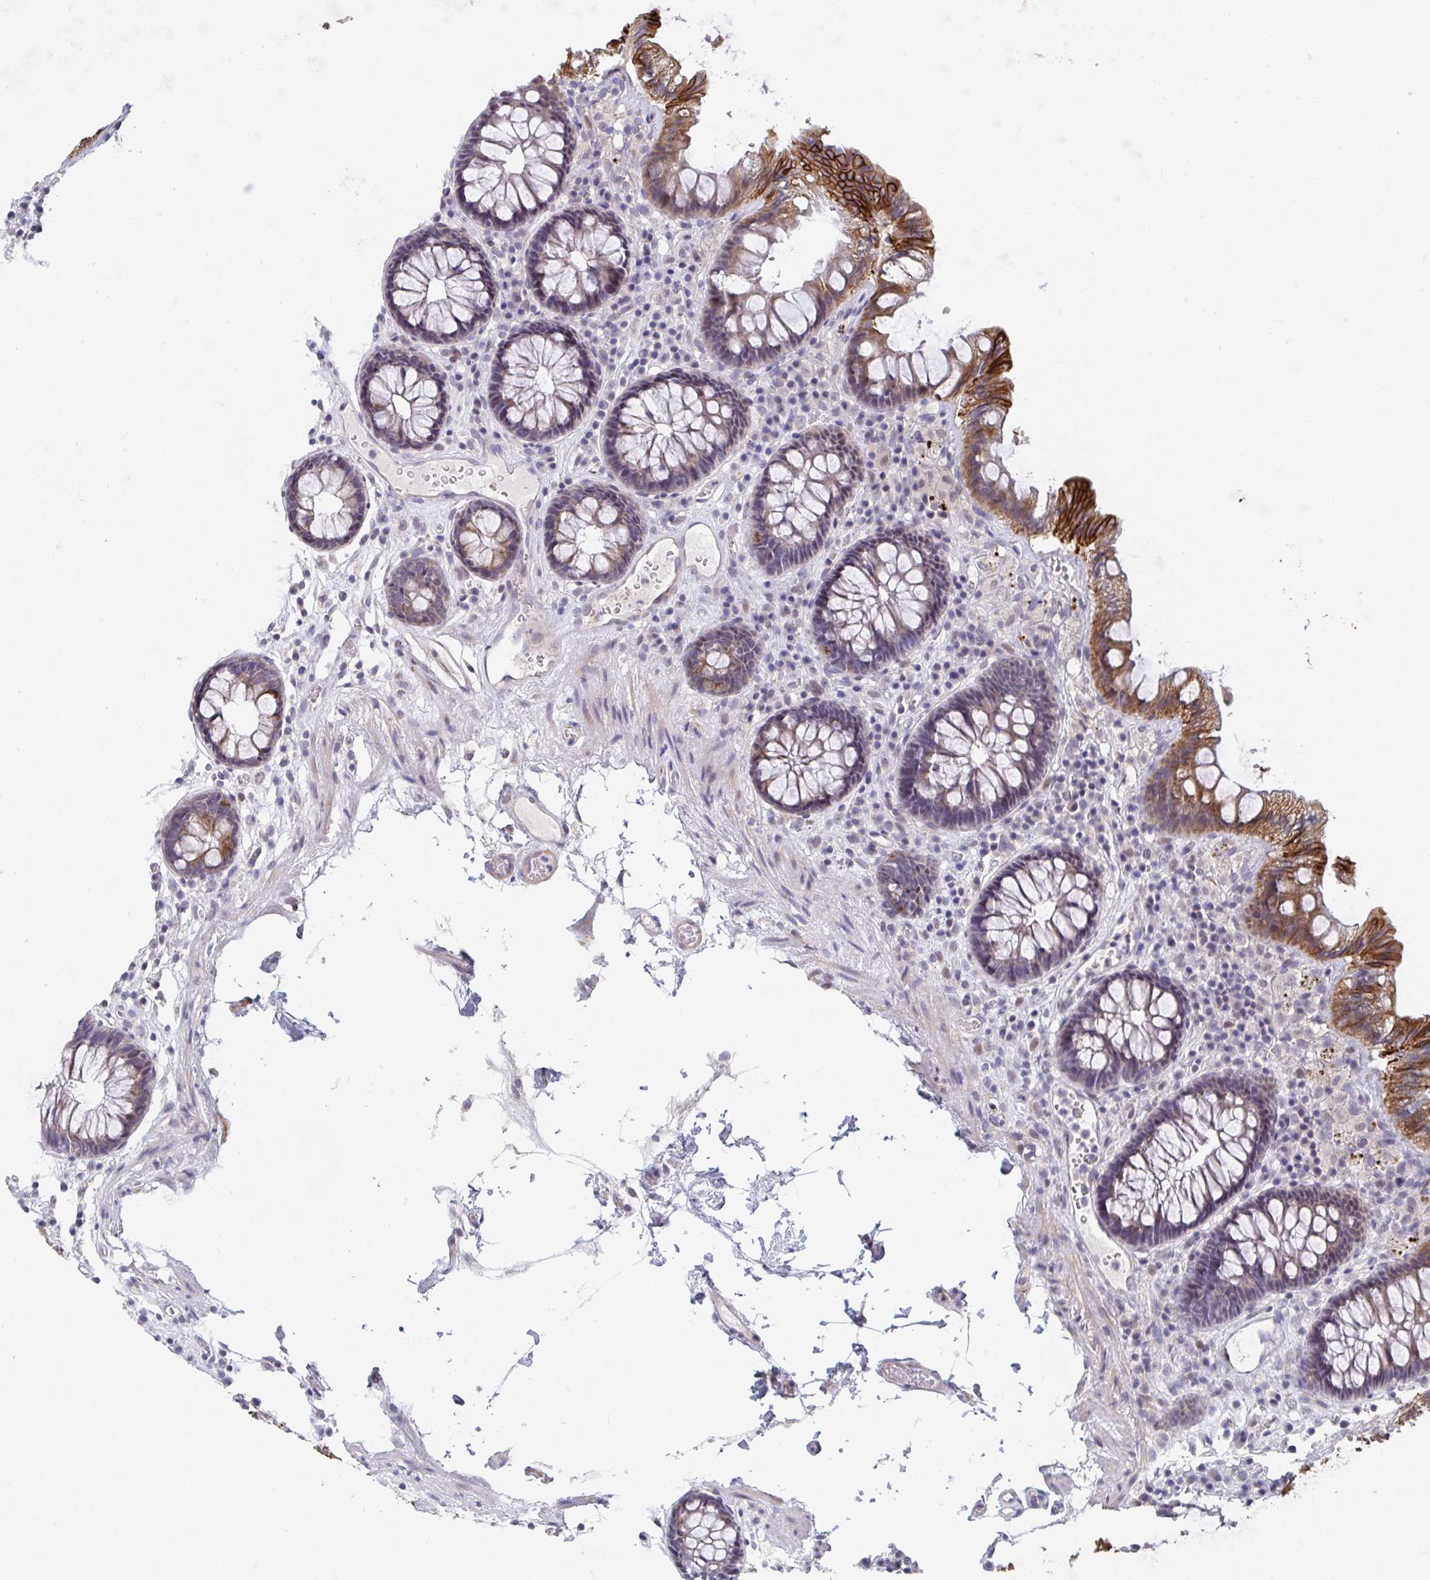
{"staining": {"intensity": "negative", "quantity": "none", "location": "none"}, "tissue": "colon", "cell_type": "Endothelial cells", "image_type": "normal", "snomed": [{"axis": "morphology", "description": "Normal tissue, NOS"}, {"axis": "topography", "description": "Colon"}, {"axis": "topography", "description": "Peripheral nerve tissue"}], "caption": "High power microscopy image of an immunohistochemistry histopathology image of normal colon, revealing no significant expression in endothelial cells.", "gene": "FAM156A", "patient": {"sex": "male", "age": 84}}